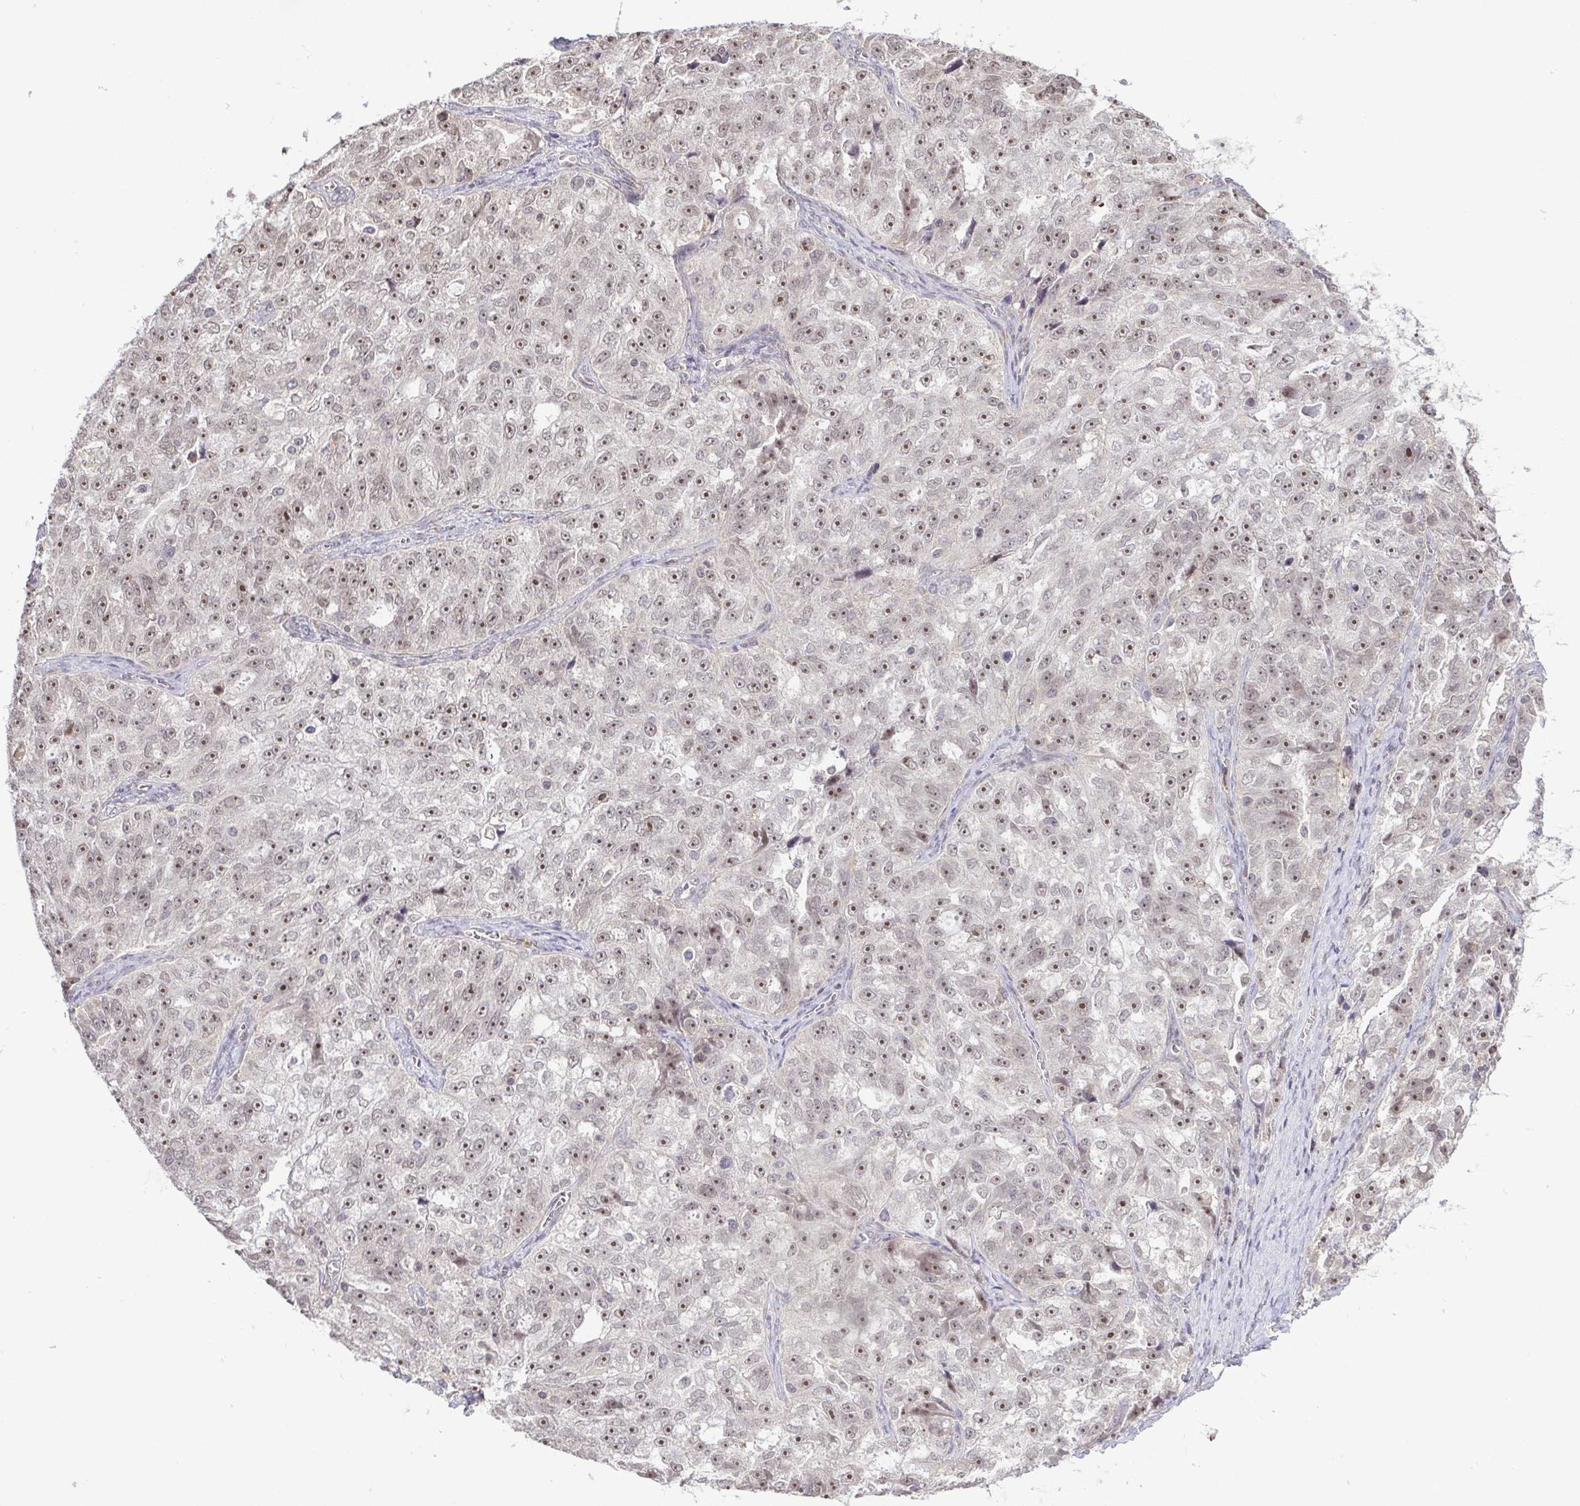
{"staining": {"intensity": "moderate", "quantity": "25%-75%", "location": "nuclear"}, "tissue": "ovarian cancer", "cell_type": "Tumor cells", "image_type": "cancer", "snomed": [{"axis": "morphology", "description": "Cystadenocarcinoma, serous, NOS"}, {"axis": "topography", "description": "Ovary"}], "caption": "Protein expression analysis of ovarian cancer displays moderate nuclear positivity in approximately 25%-75% of tumor cells.", "gene": "RSL24D1", "patient": {"sex": "female", "age": 51}}